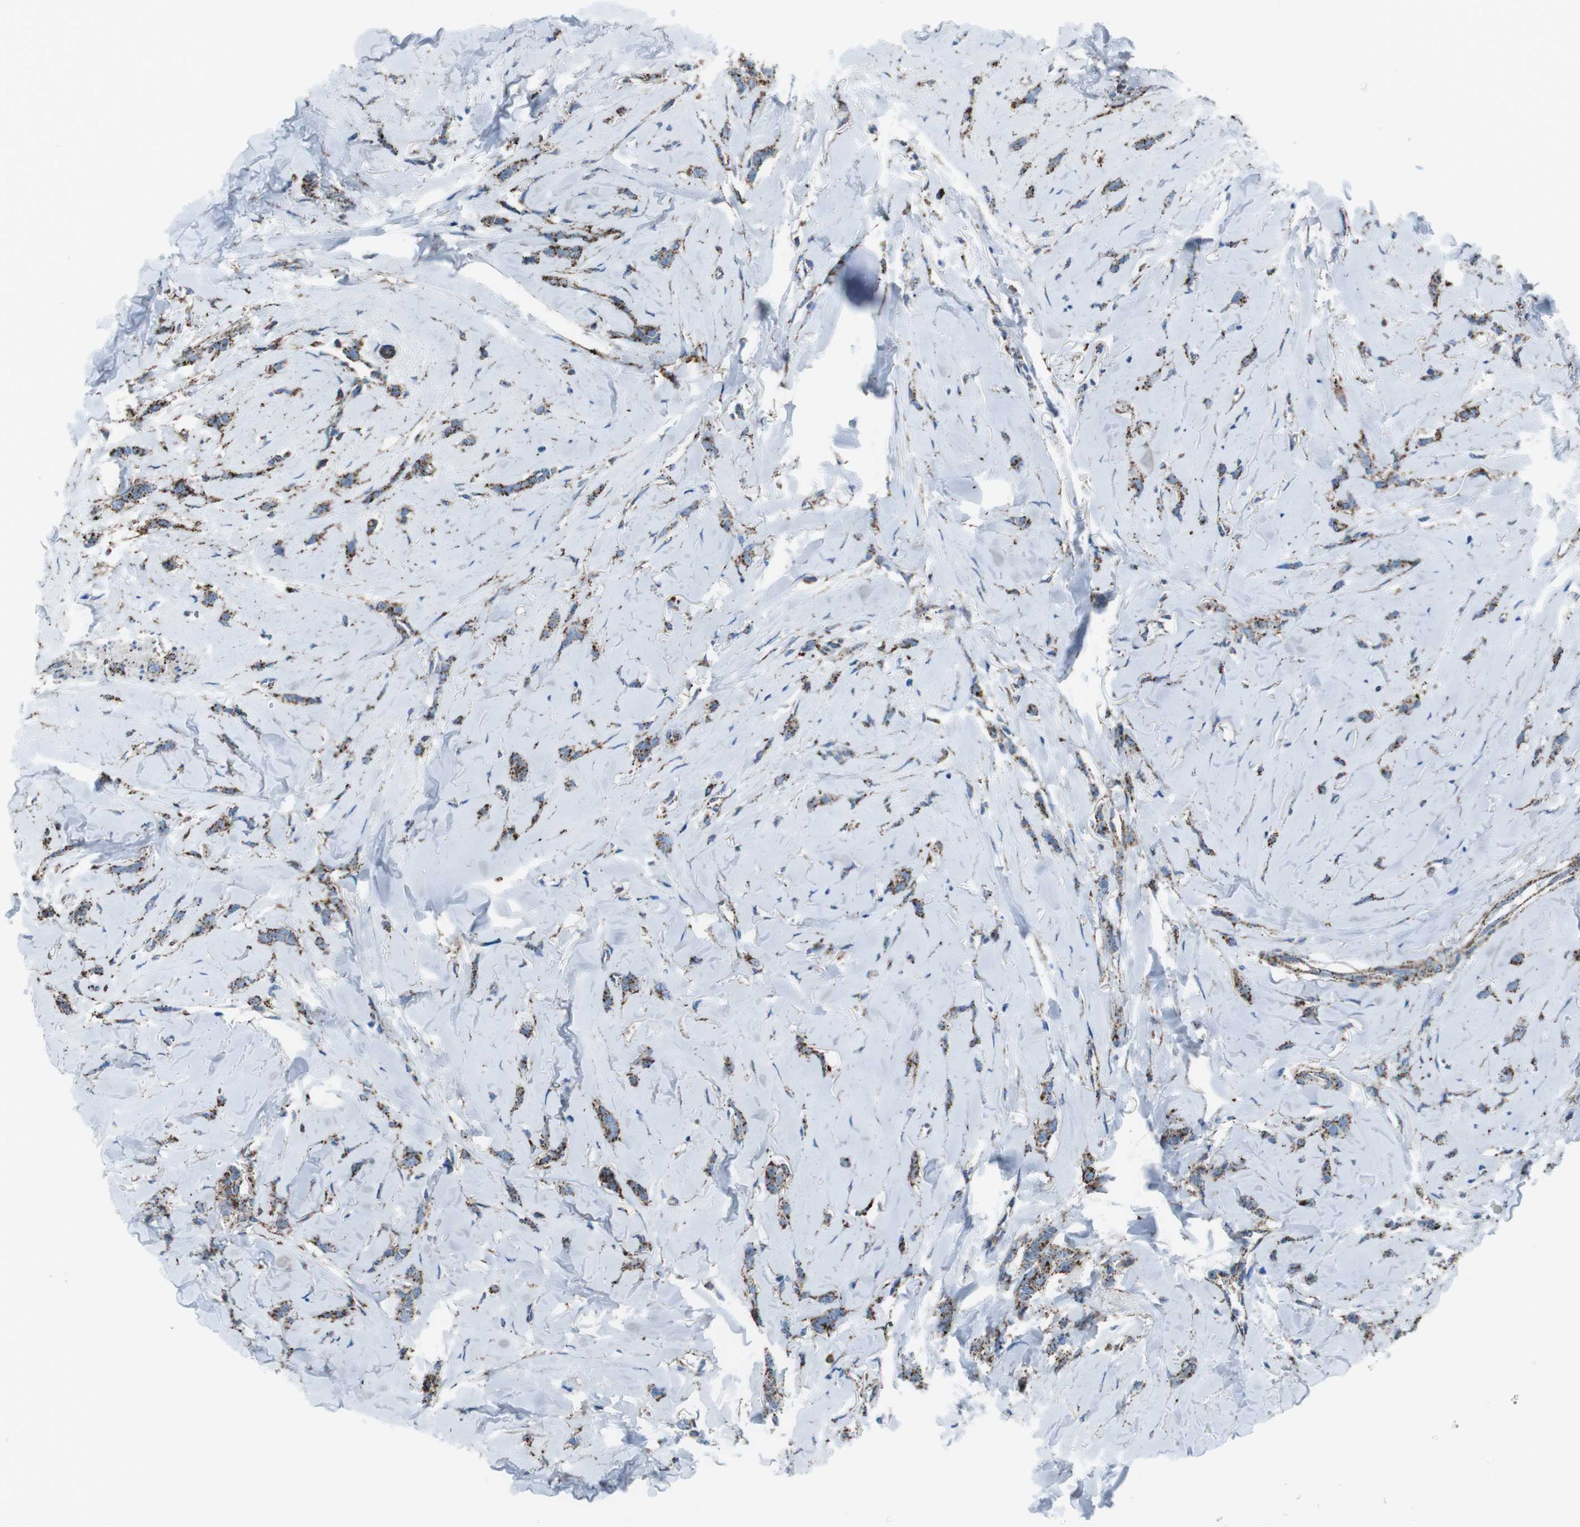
{"staining": {"intensity": "strong", "quantity": ">75%", "location": "cytoplasmic/membranous"}, "tissue": "breast cancer", "cell_type": "Tumor cells", "image_type": "cancer", "snomed": [{"axis": "morphology", "description": "Lobular carcinoma"}, {"axis": "topography", "description": "Skin"}, {"axis": "topography", "description": "Breast"}], "caption": "Breast cancer (lobular carcinoma) stained with a brown dye exhibits strong cytoplasmic/membranous positive positivity in approximately >75% of tumor cells.", "gene": "SCARB2", "patient": {"sex": "female", "age": 46}}